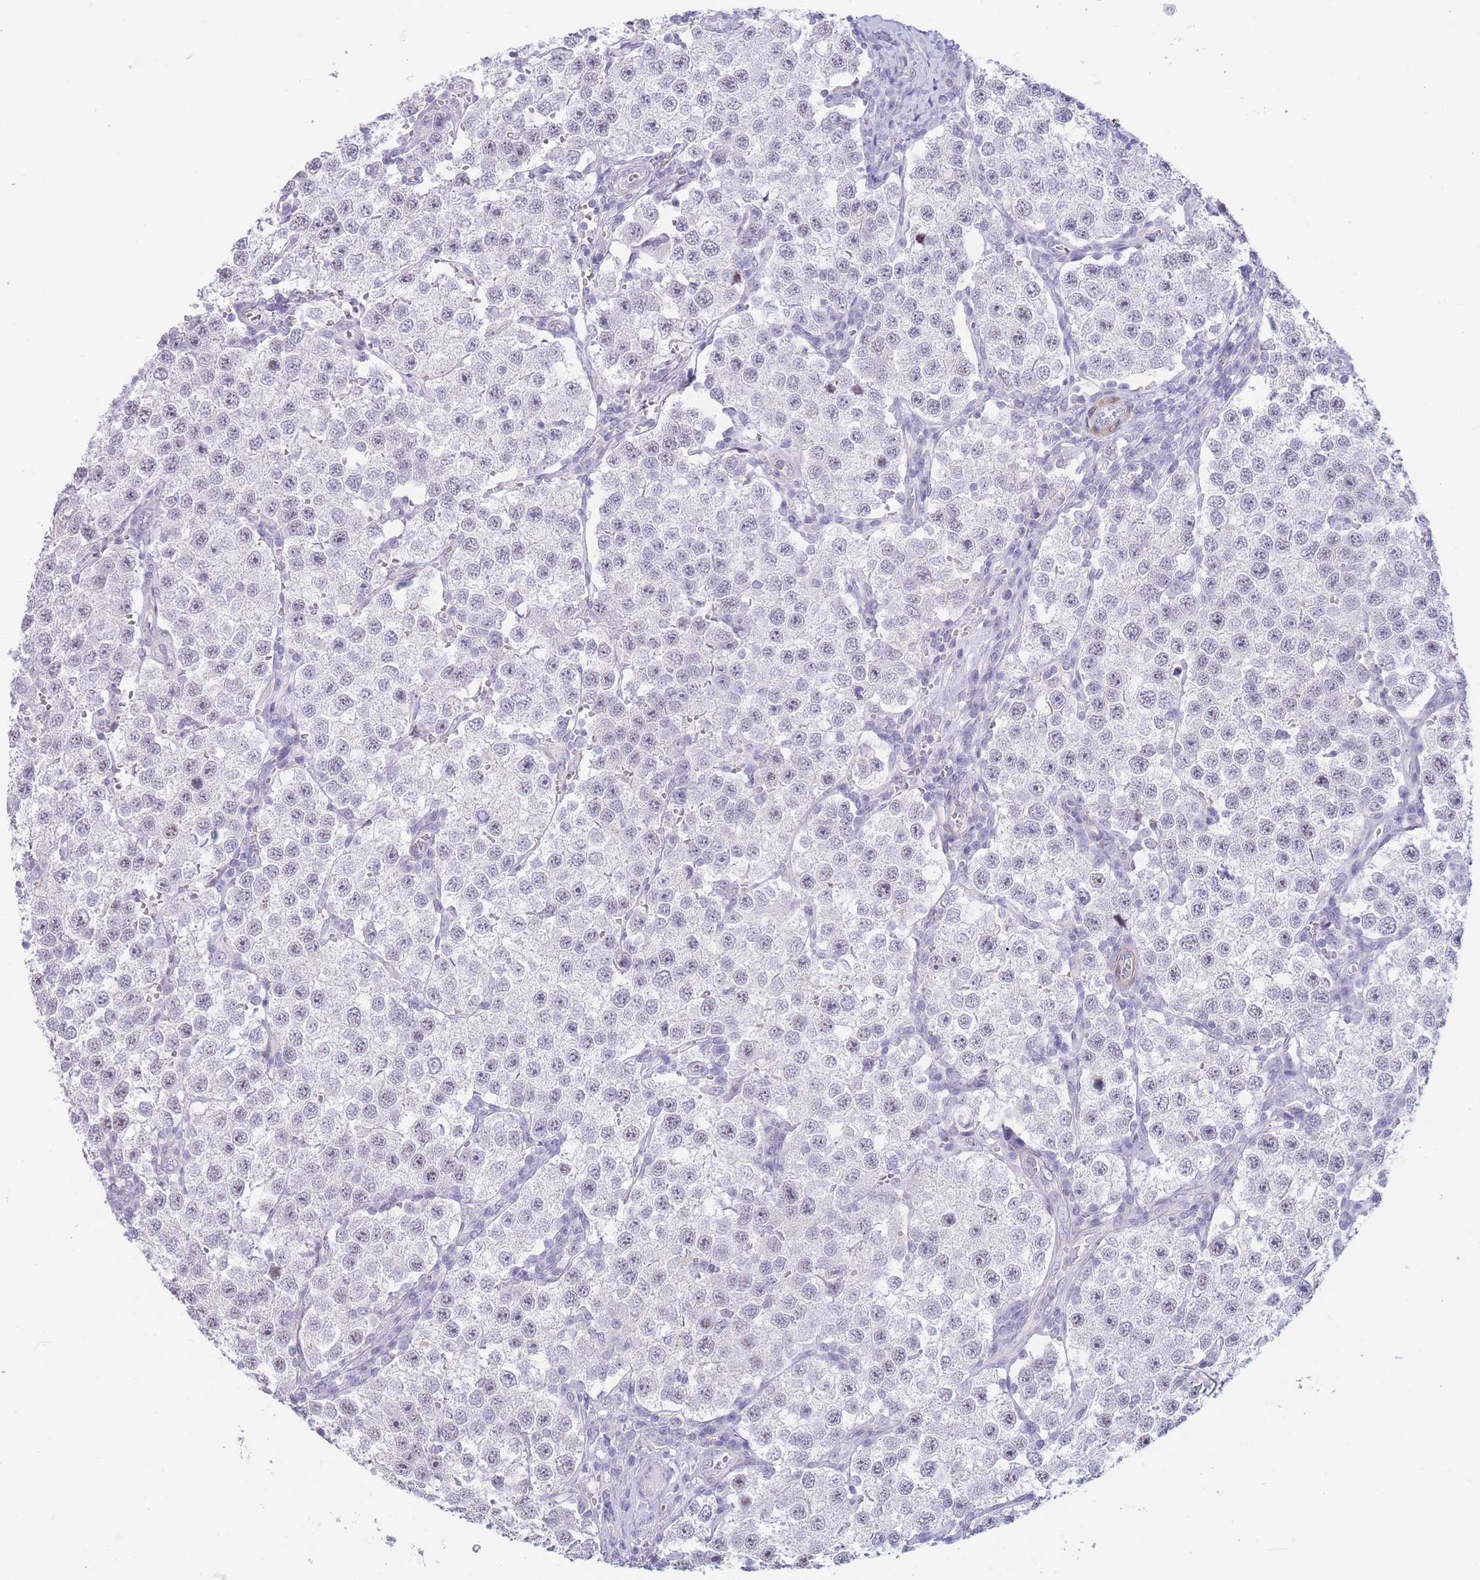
{"staining": {"intensity": "negative", "quantity": "none", "location": "none"}, "tissue": "testis cancer", "cell_type": "Tumor cells", "image_type": "cancer", "snomed": [{"axis": "morphology", "description": "Seminoma, NOS"}, {"axis": "topography", "description": "Testis"}], "caption": "Tumor cells show no significant protein staining in seminoma (testis).", "gene": "ASAP3", "patient": {"sex": "male", "age": 37}}